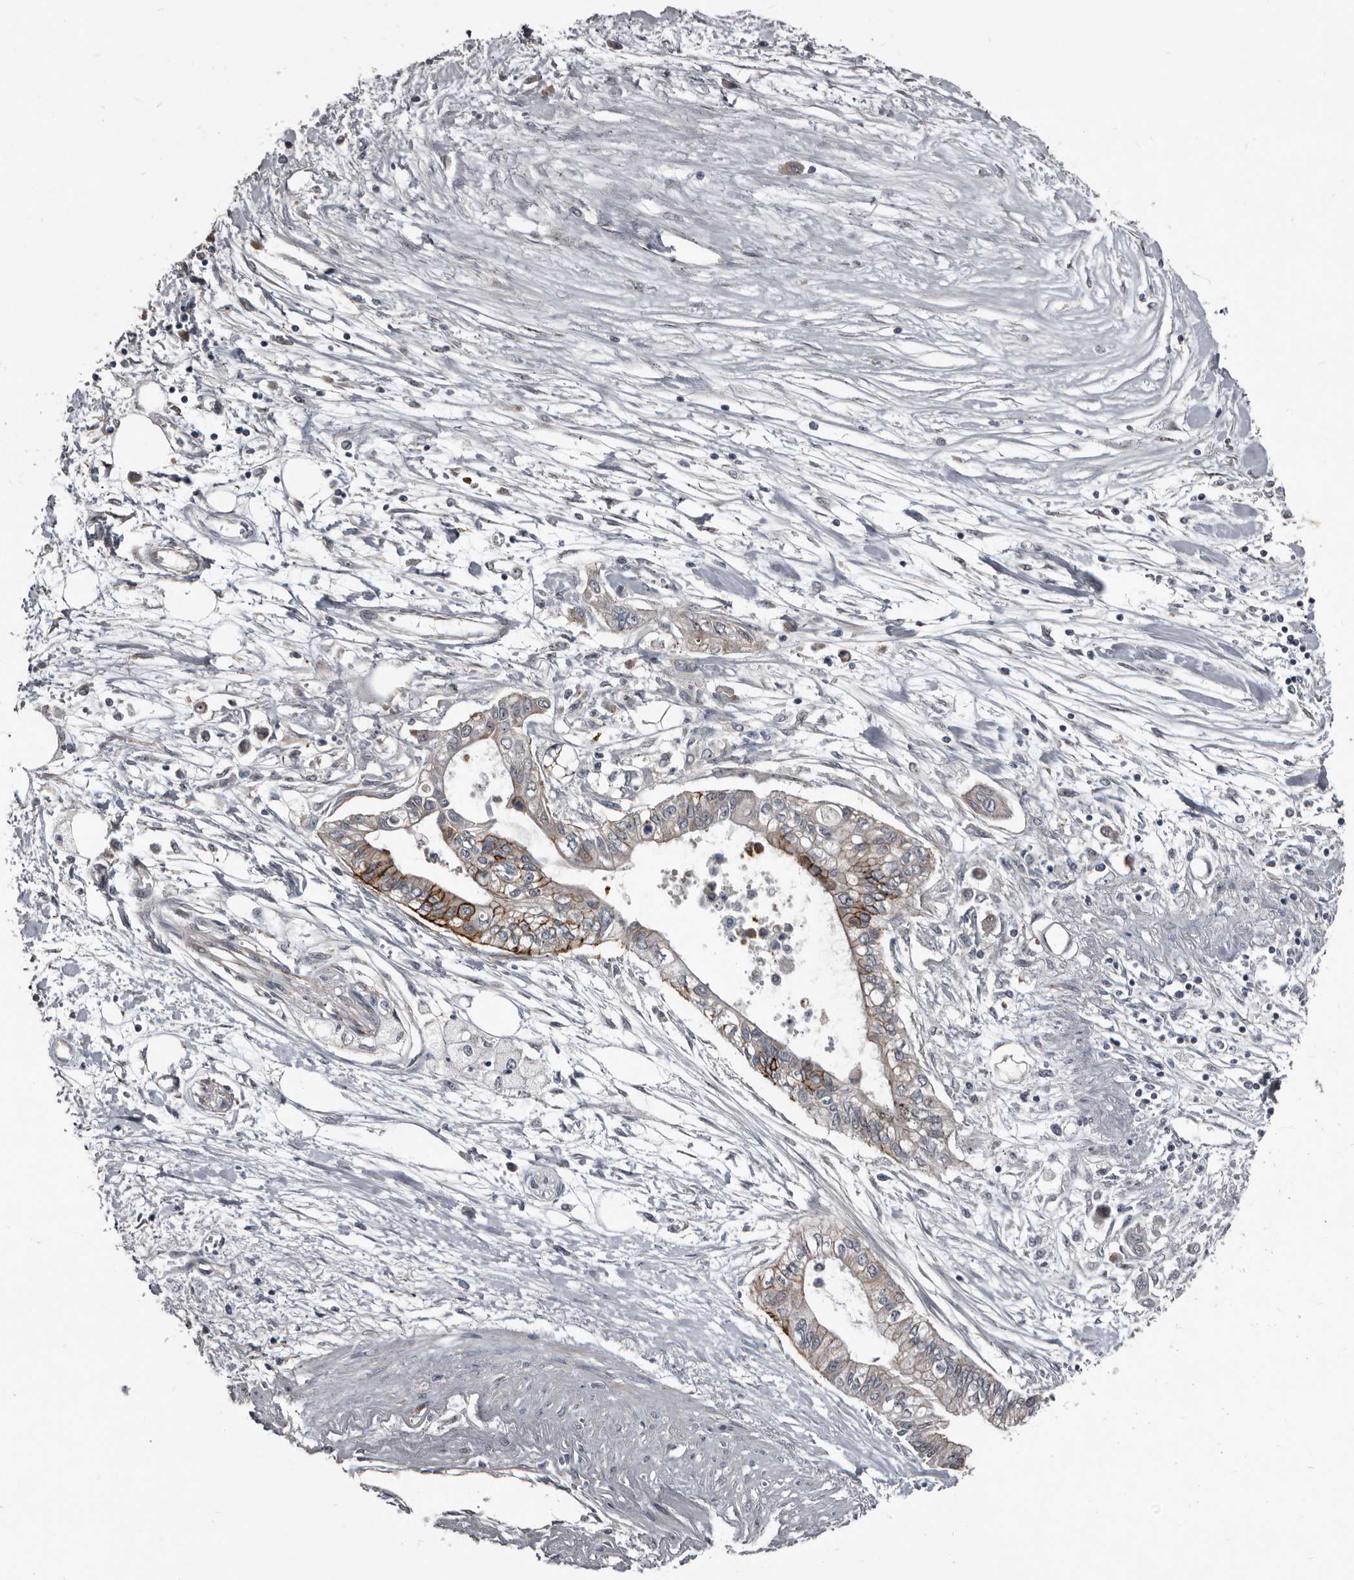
{"staining": {"intensity": "moderate", "quantity": "25%-75%", "location": "cytoplasmic/membranous"}, "tissue": "pancreatic cancer", "cell_type": "Tumor cells", "image_type": "cancer", "snomed": [{"axis": "morphology", "description": "Adenocarcinoma, NOS"}, {"axis": "topography", "description": "Pancreas"}], "caption": "Protein positivity by immunohistochemistry (IHC) shows moderate cytoplasmic/membranous staining in about 25%-75% of tumor cells in pancreatic cancer (adenocarcinoma). The protein is stained brown, and the nuclei are stained in blue (DAB IHC with brightfield microscopy, high magnification).", "gene": "DHPS", "patient": {"sex": "female", "age": 77}}